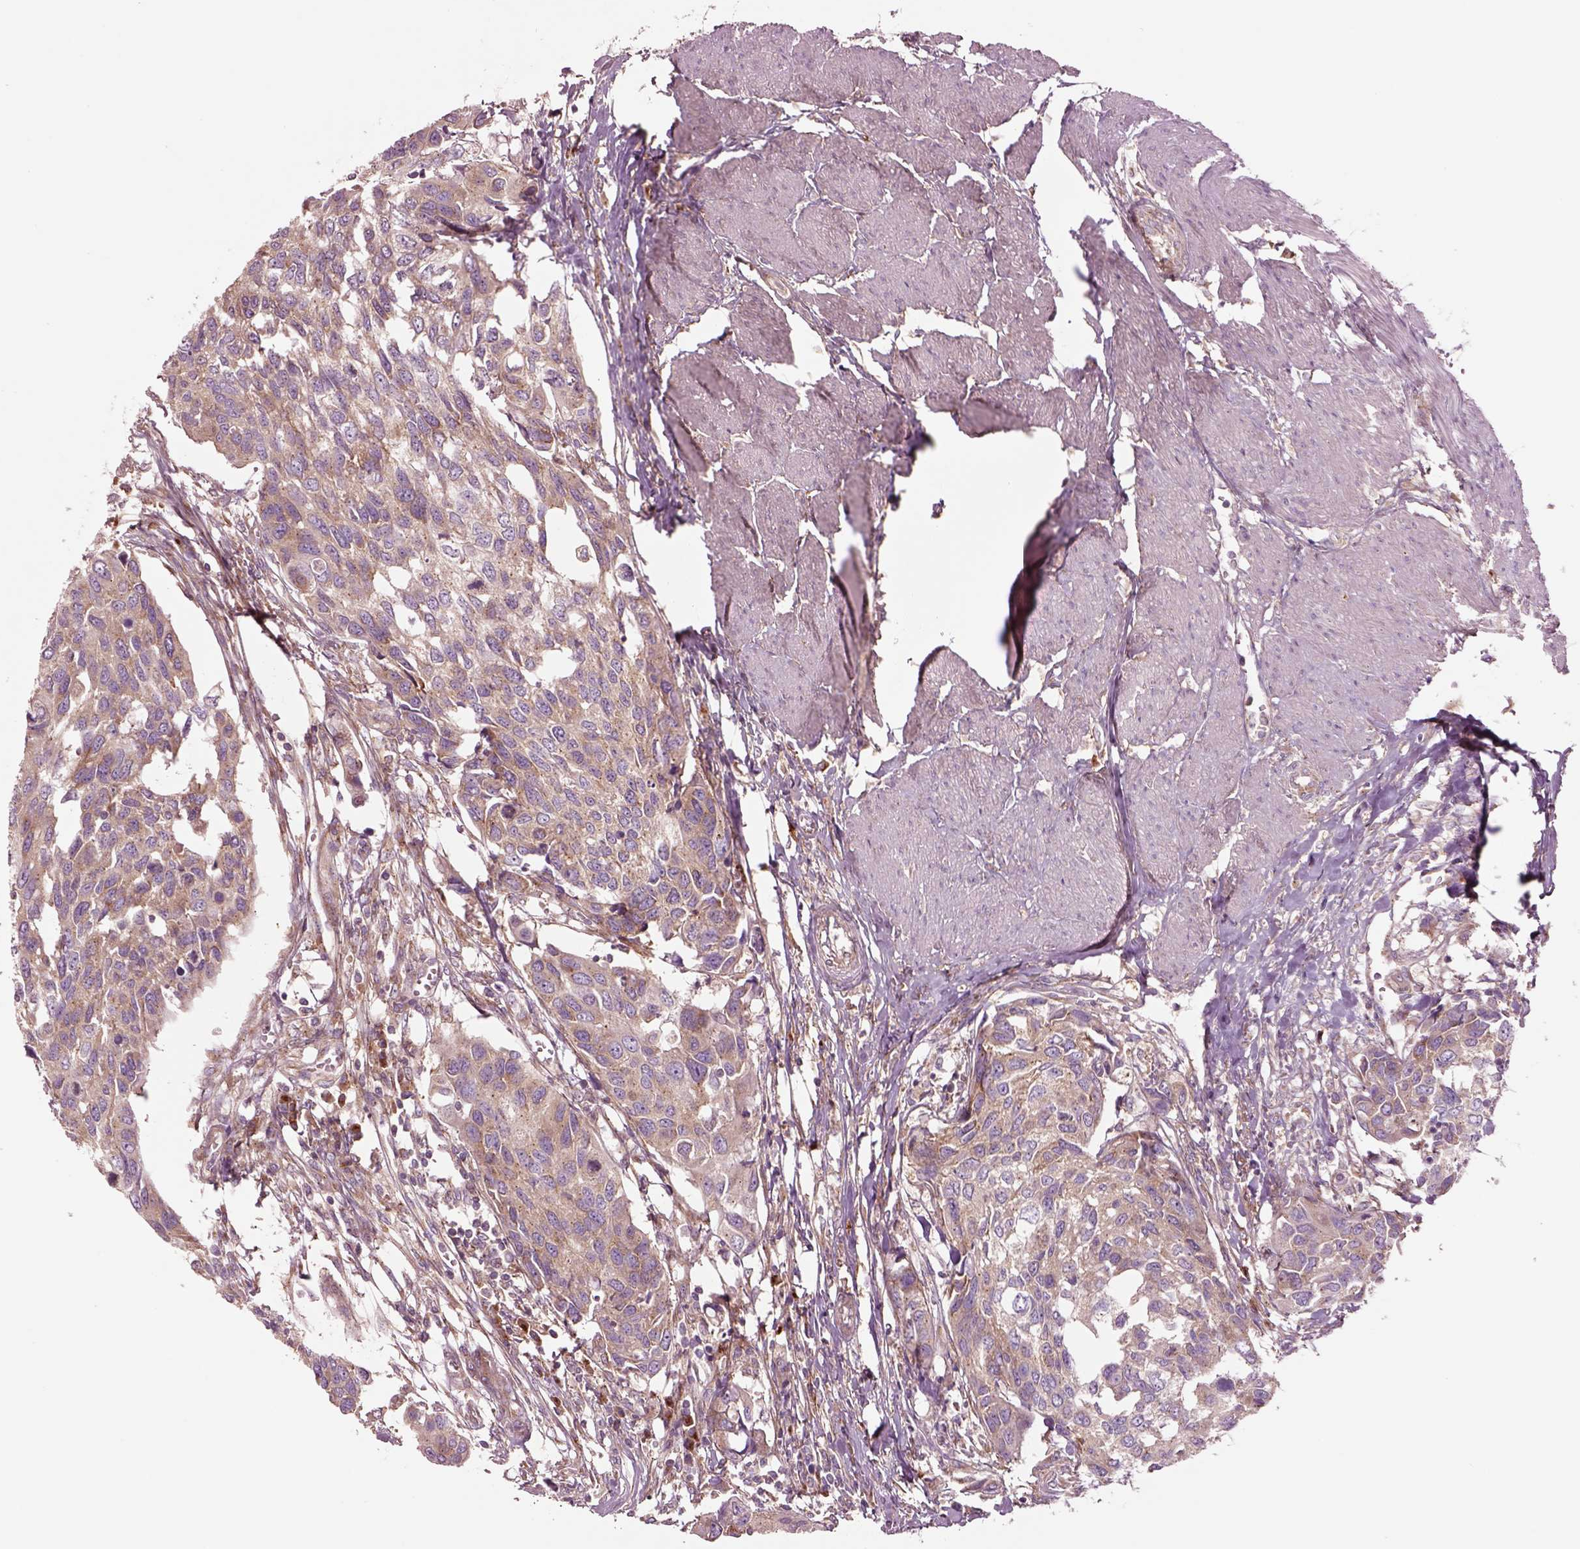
{"staining": {"intensity": "moderate", "quantity": ">75%", "location": "cytoplasmic/membranous"}, "tissue": "urothelial cancer", "cell_type": "Tumor cells", "image_type": "cancer", "snomed": [{"axis": "morphology", "description": "Urothelial carcinoma, High grade"}, {"axis": "topography", "description": "Urinary bladder"}], "caption": "Human high-grade urothelial carcinoma stained with a brown dye exhibits moderate cytoplasmic/membranous positive expression in about >75% of tumor cells.", "gene": "SEC23A", "patient": {"sex": "male", "age": 60}}